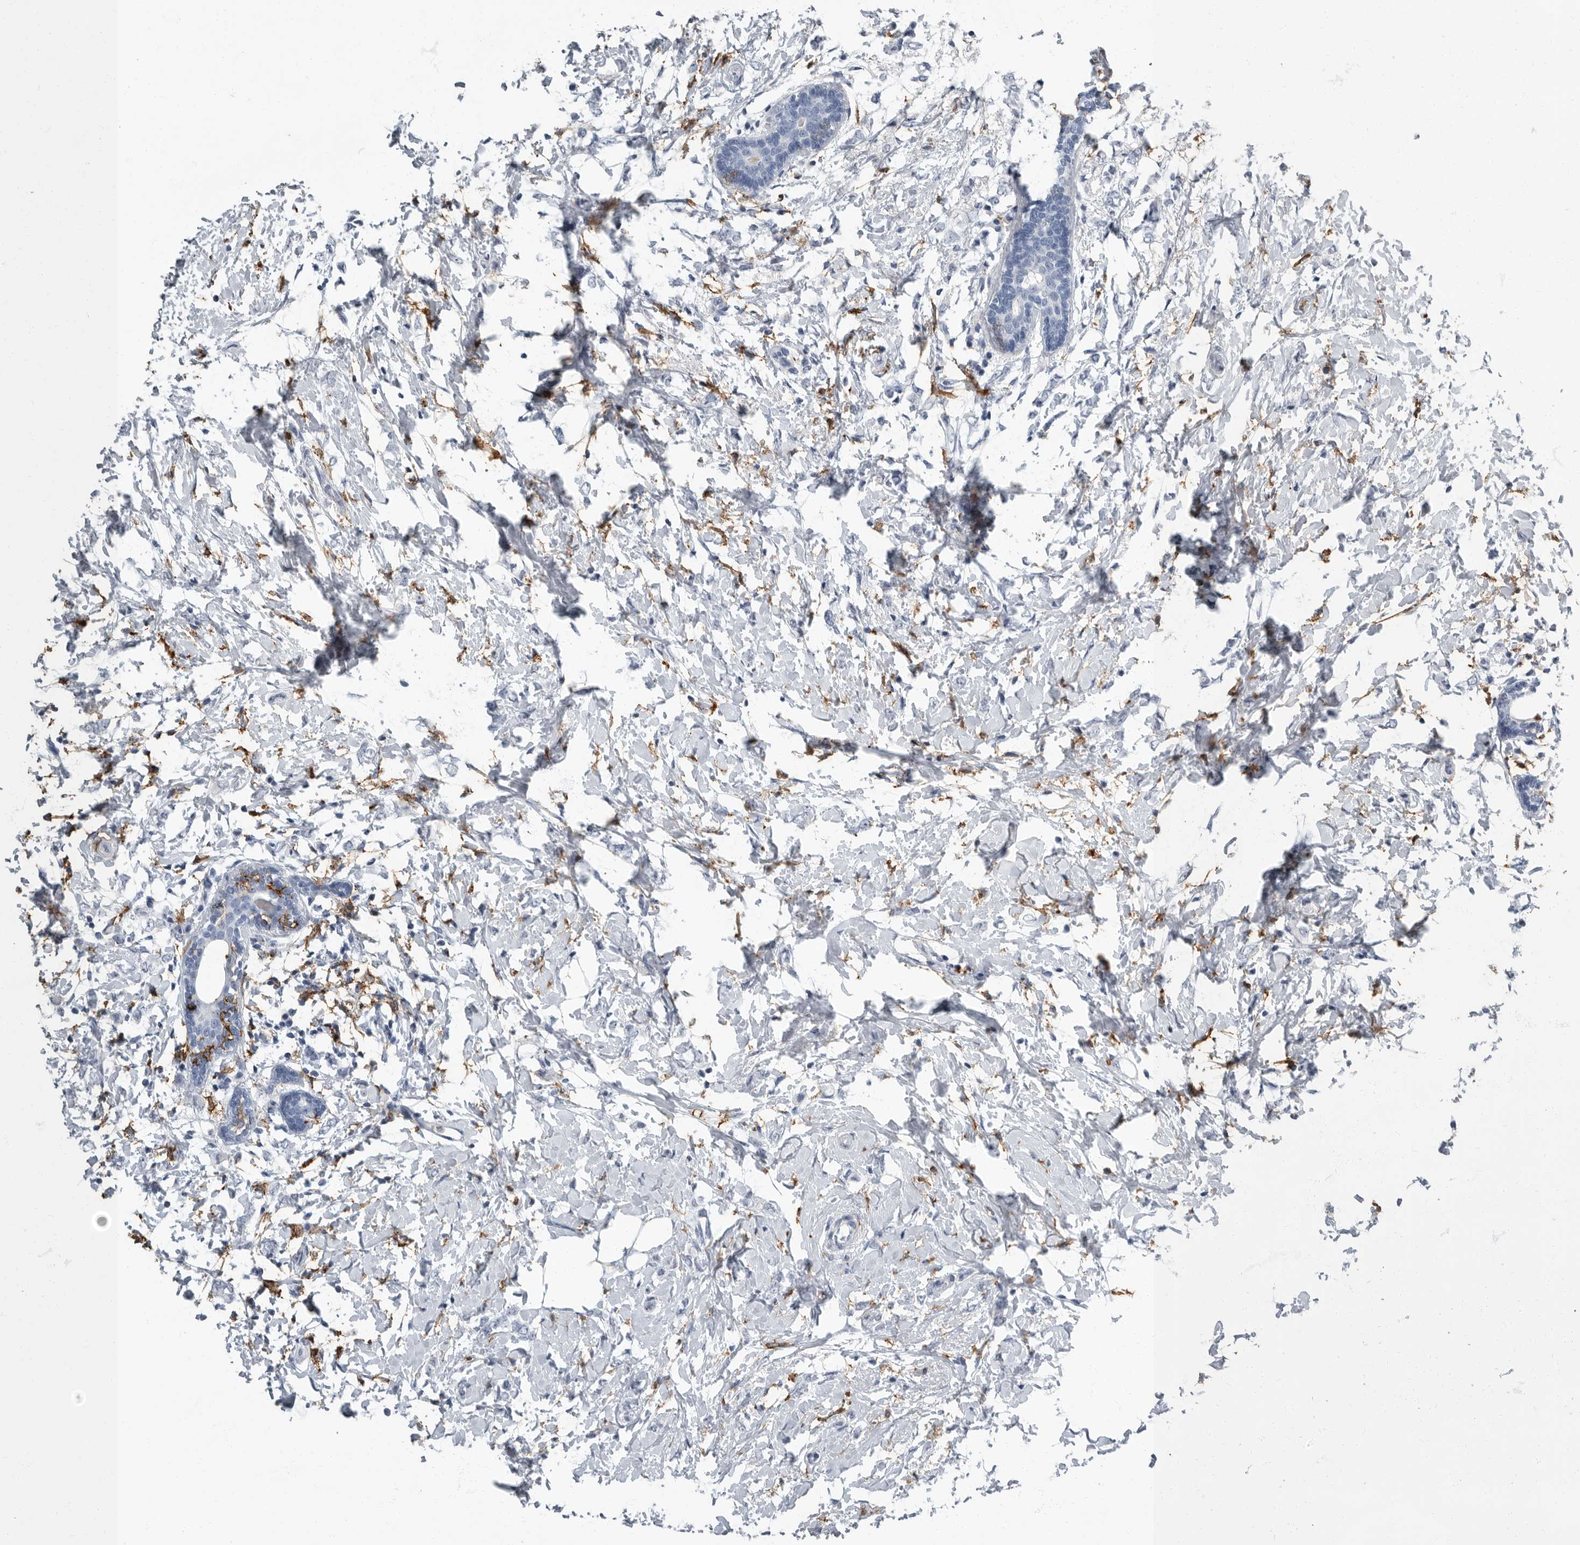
{"staining": {"intensity": "negative", "quantity": "none", "location": "none"}, "tissue": "breast cancer", "cell_type": "Tumor cells", "image_type": "cancer", "snomed": [{"axis": "morphology", "description": "Normal tissue, NOS"}, {"axis": "morphology", "description": "Lobular carcinoma"}, {"axis": "topography", "description": "Breast"}], "caption": "Immunohistochemistry photomicrograph of breast cancer (lobular carcinoma) stained for a protein (brown), which displays no staining in tumor cells. (Brightfield microscopy of DAB (3,3'-diaminobenzidine) immunohistochemistry (IHC) at high magnification).", "gene": "FCER1G", "patient": {"sex": "female", "age": 47}}